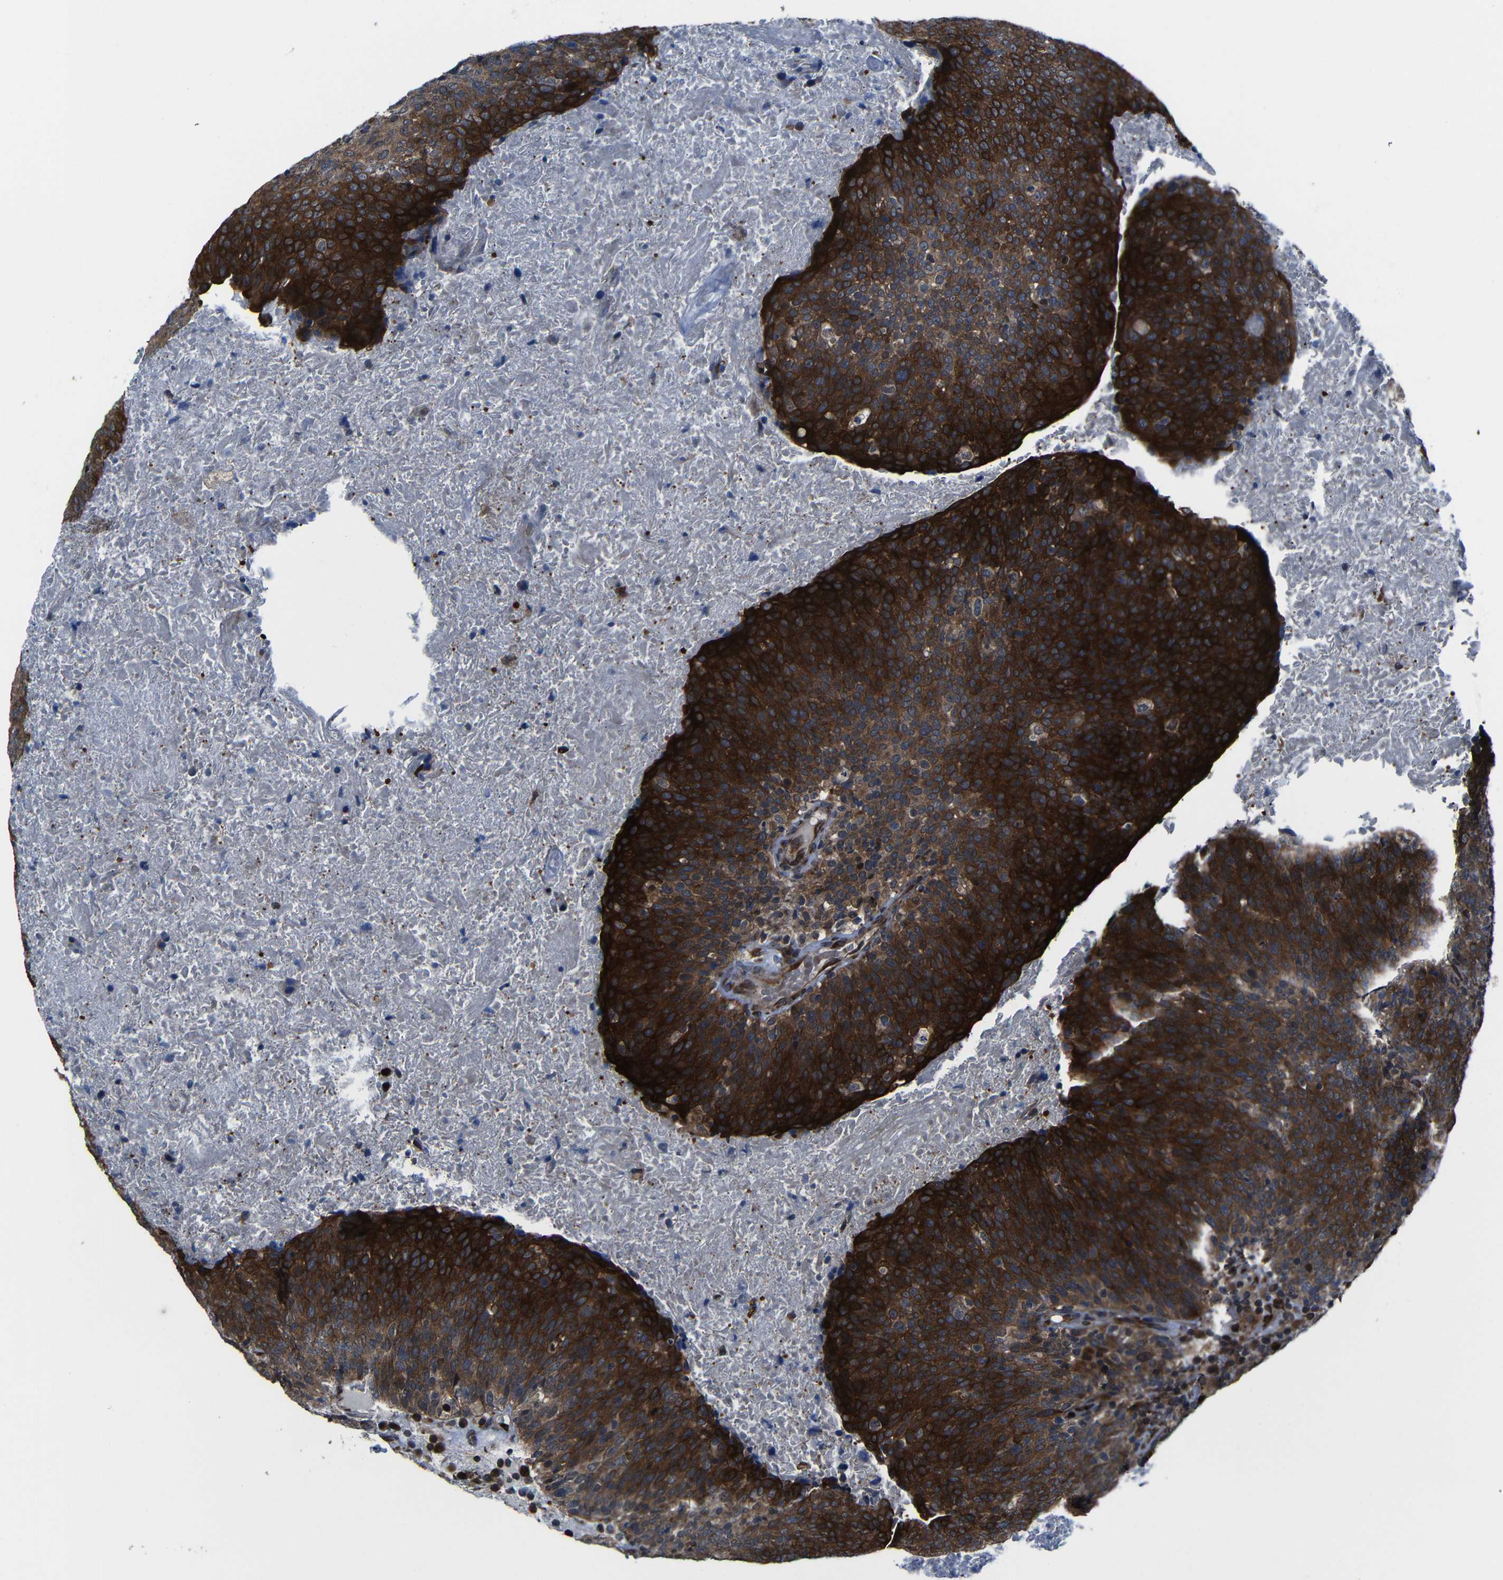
{"staining": {"intensity": "strong", "quantity": ">75%", "location": "cytoplasmic/membranous"}, "tissue": "head and neck cancer", "cell_type": "Tumor cells", "image_type": "cancer", "snomed": [{"axis": "morphology", "description": "Squamous cell carcinoma, NOS"}, {"axis": "morphology", "description": "Squamous cell carcinoma, metastatic, NOS"}, {"axis": "topography", "description": "Lymph node"}, {"axis": "topography", "description": "Head-Neck"}], "caption": "Tumor cells show strong cytoplasmic/membranous positivity in approximately >75% of cells in head and neck cancer.", "gene": "KIAA0513", "patient": {"sex": "male", "age": 62}}